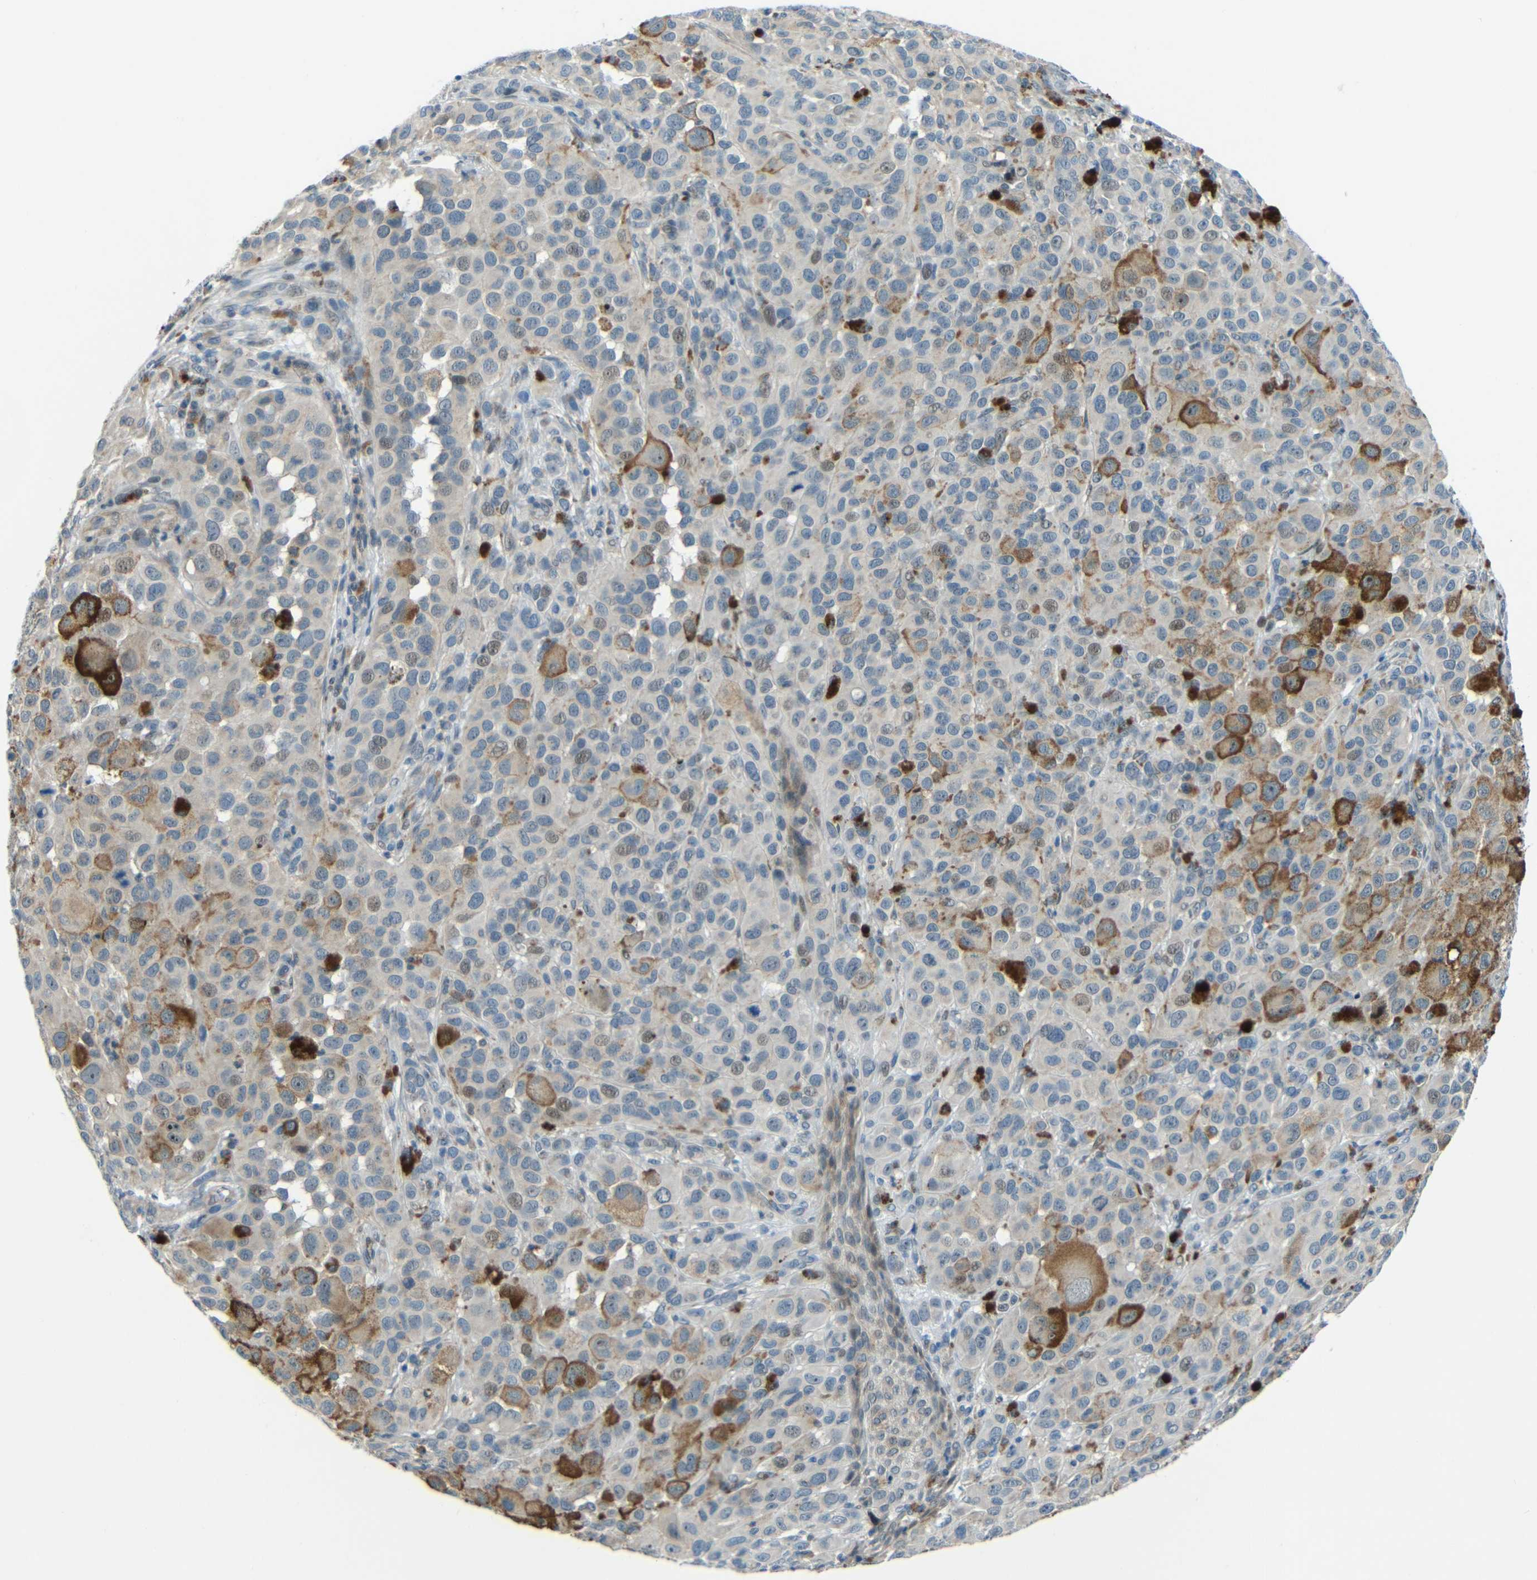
{"staining": {"intensity": "weak", "quantity": ">75%", "location": "cytoplasmic/membranous,nuclear"}, "tissue": "melanoma", "cell_type": "Tumor cells", "image_type": "cancer", "snomed": [{"axis": "morphology", "description": "Malignant melanoma, NOS"}, {"axis": "topography", "description": "Skin"}], "caption": "This micrograph reveals melanoma stained with immunohistochemistry (IHC) to label a protein in brown. The cytoplasmic/membranous and nuclear of tumor cells show weak positivity for the protein. Nuclei are counter-stained blue.", "gene": "ANKRD22", "patient": {"sex": "male", "age": 96}}